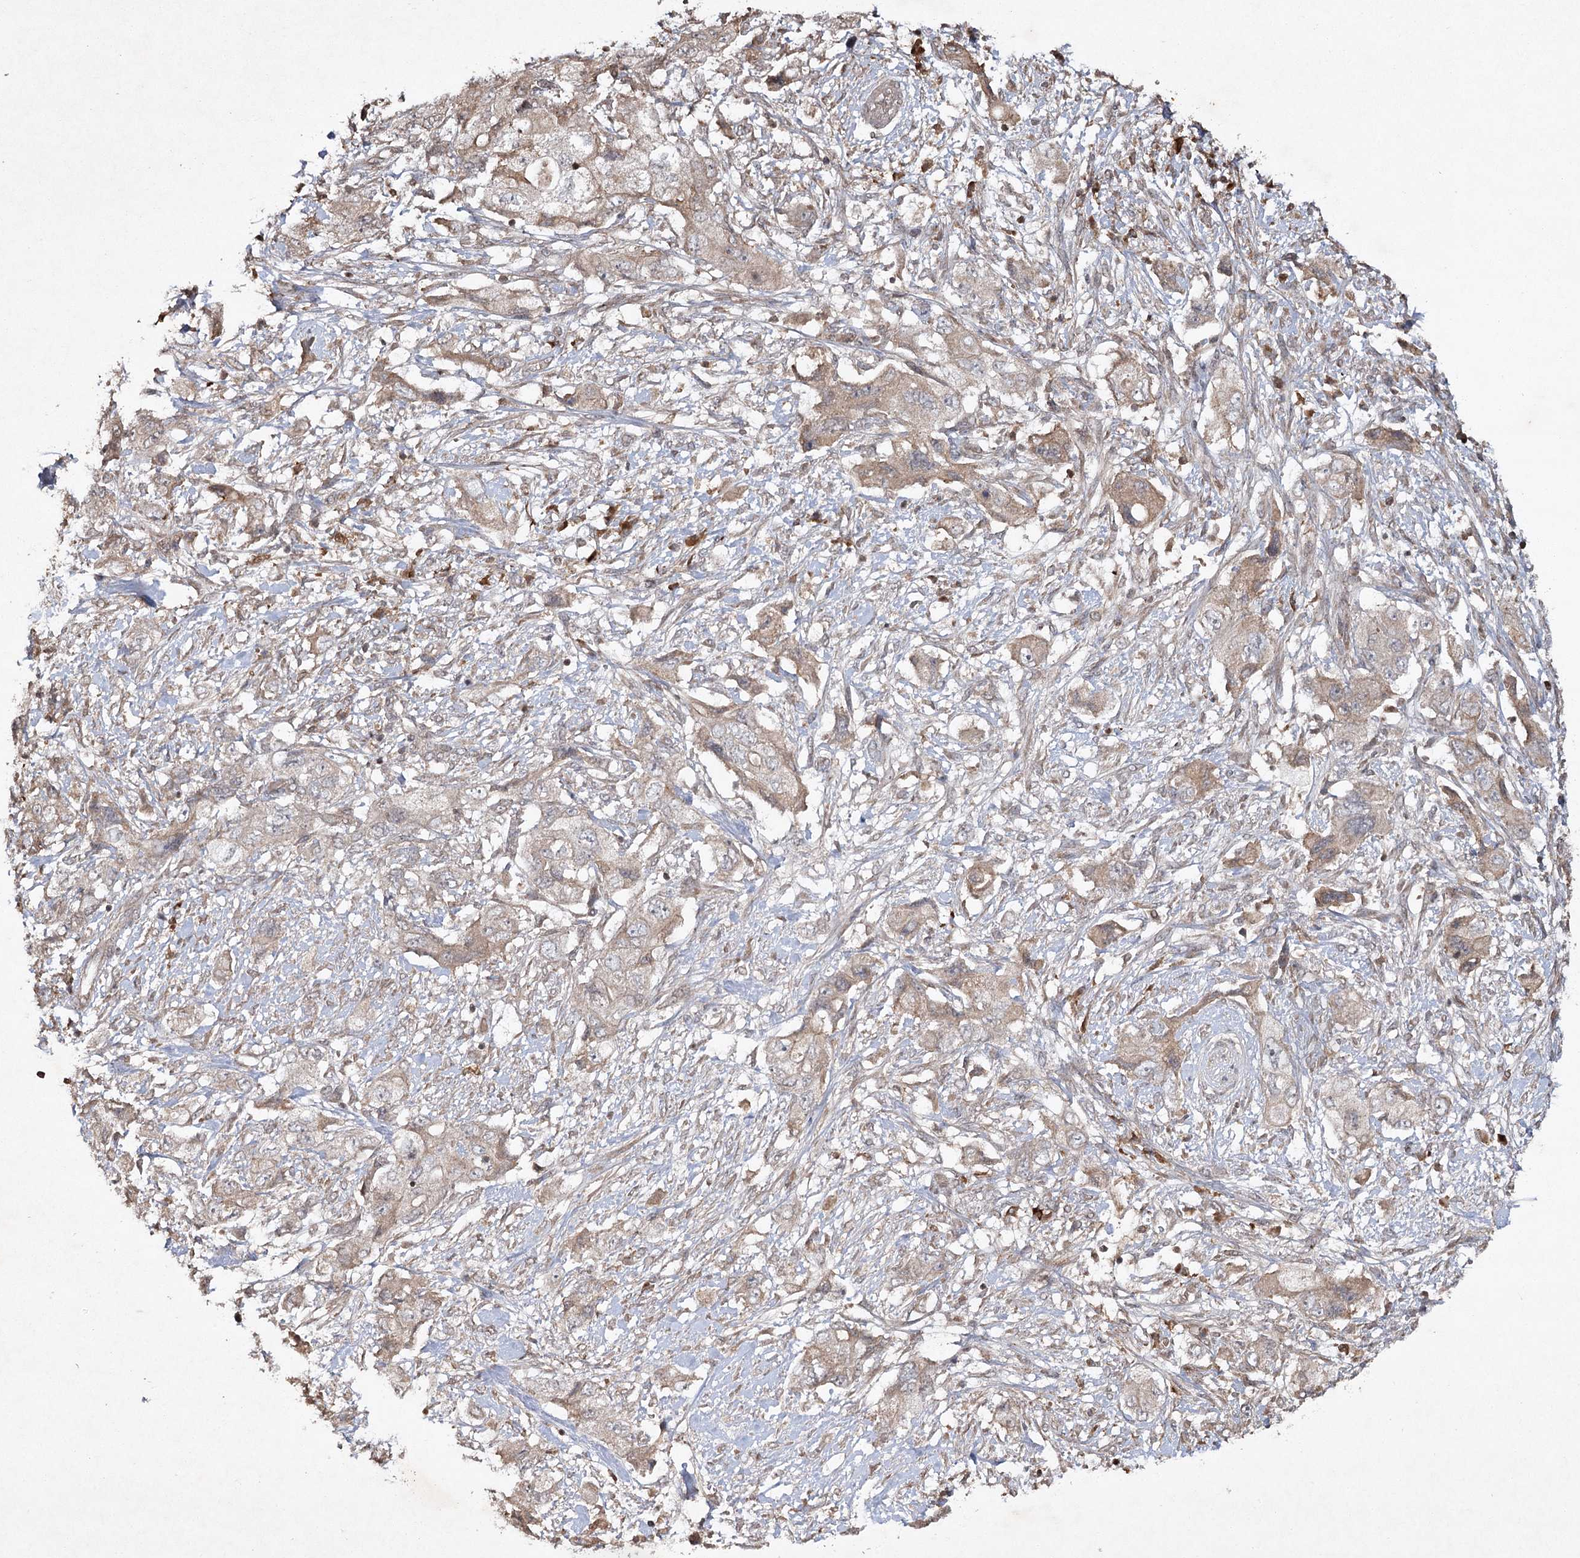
{"staining": {"intensity": "weak", "quantity": "25%-75%", "location": "cytoplasmic/membranous"}, "tissue": "pancreatic cancer", "cell_type": "Tumor cells", "image_type": "cancer", "snomed": [{"axis": "morphology", "description": "Adenocarcinoma, NOS"}, {"axis": "topography", "description": "Pancreas"}], "caption": "Human pancreatic cancer stained with a brown dye exhibits weak cytoplasmic/membranous positive positivity in about 25%-75% of tumor cells.", "gene": "CYP2B6", "patient": {"sex": "female", "age": 73}}